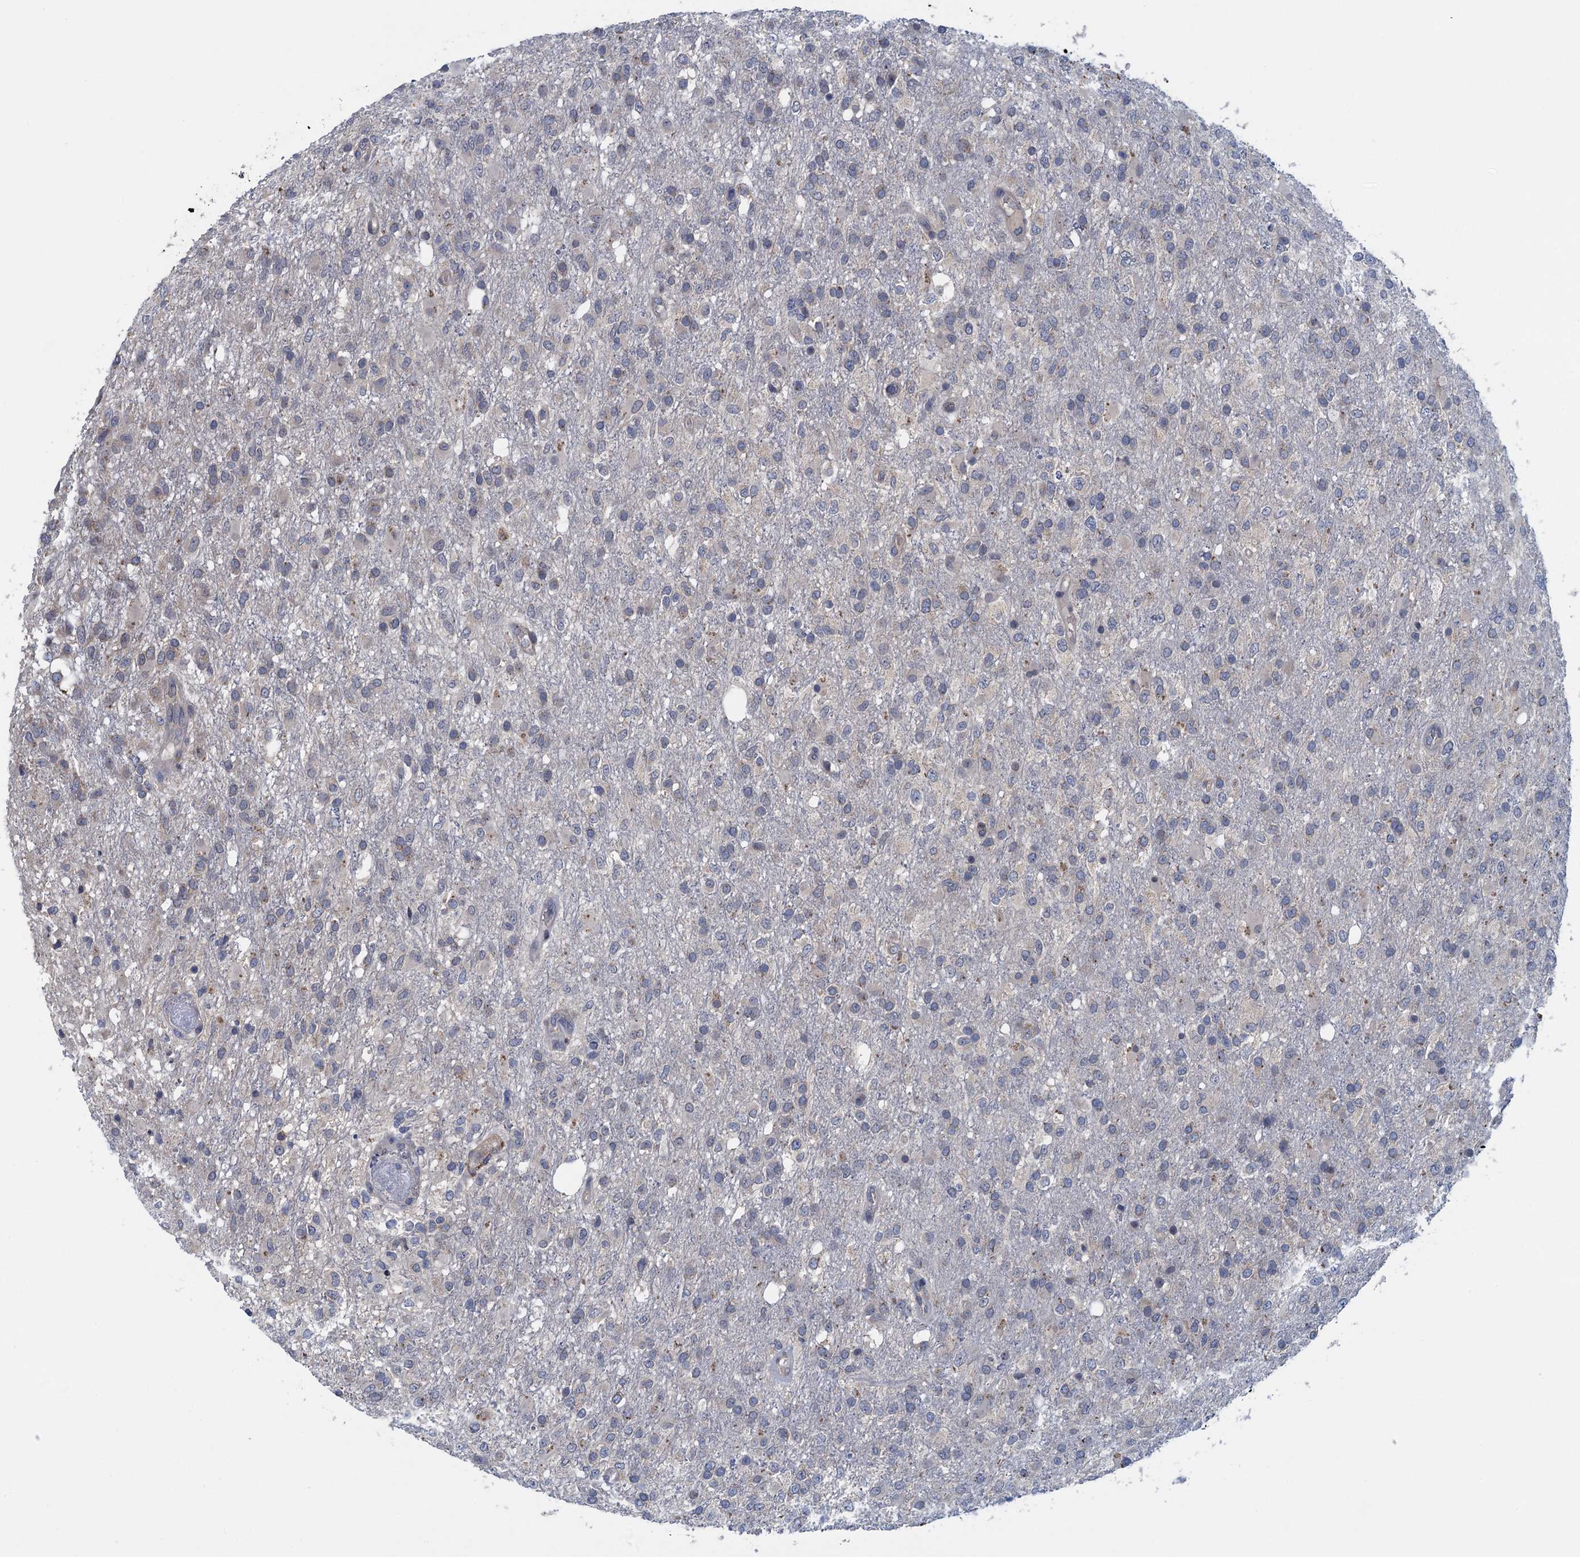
{"staining": {"intensity": "negative", "quantity": "none", "location": "none"}, "tissue": "glioma", "cell_type": "Tumor cells", "image_type": "cancer", "snomed": [{"axis": "morphology", "description": "Glioma, malignant, High grade"}, {"axis": "topography", "description": "Brain"}], "caption": "Immunohistochemistry (IHC) micrograph of human glioma stained for a protein (brown), which reveals no expression in tumor cells. (IHC, brightfield microscopy, high magnification).", "gene": "CTU2", "patient": {"sex": "female", "age": 74}}